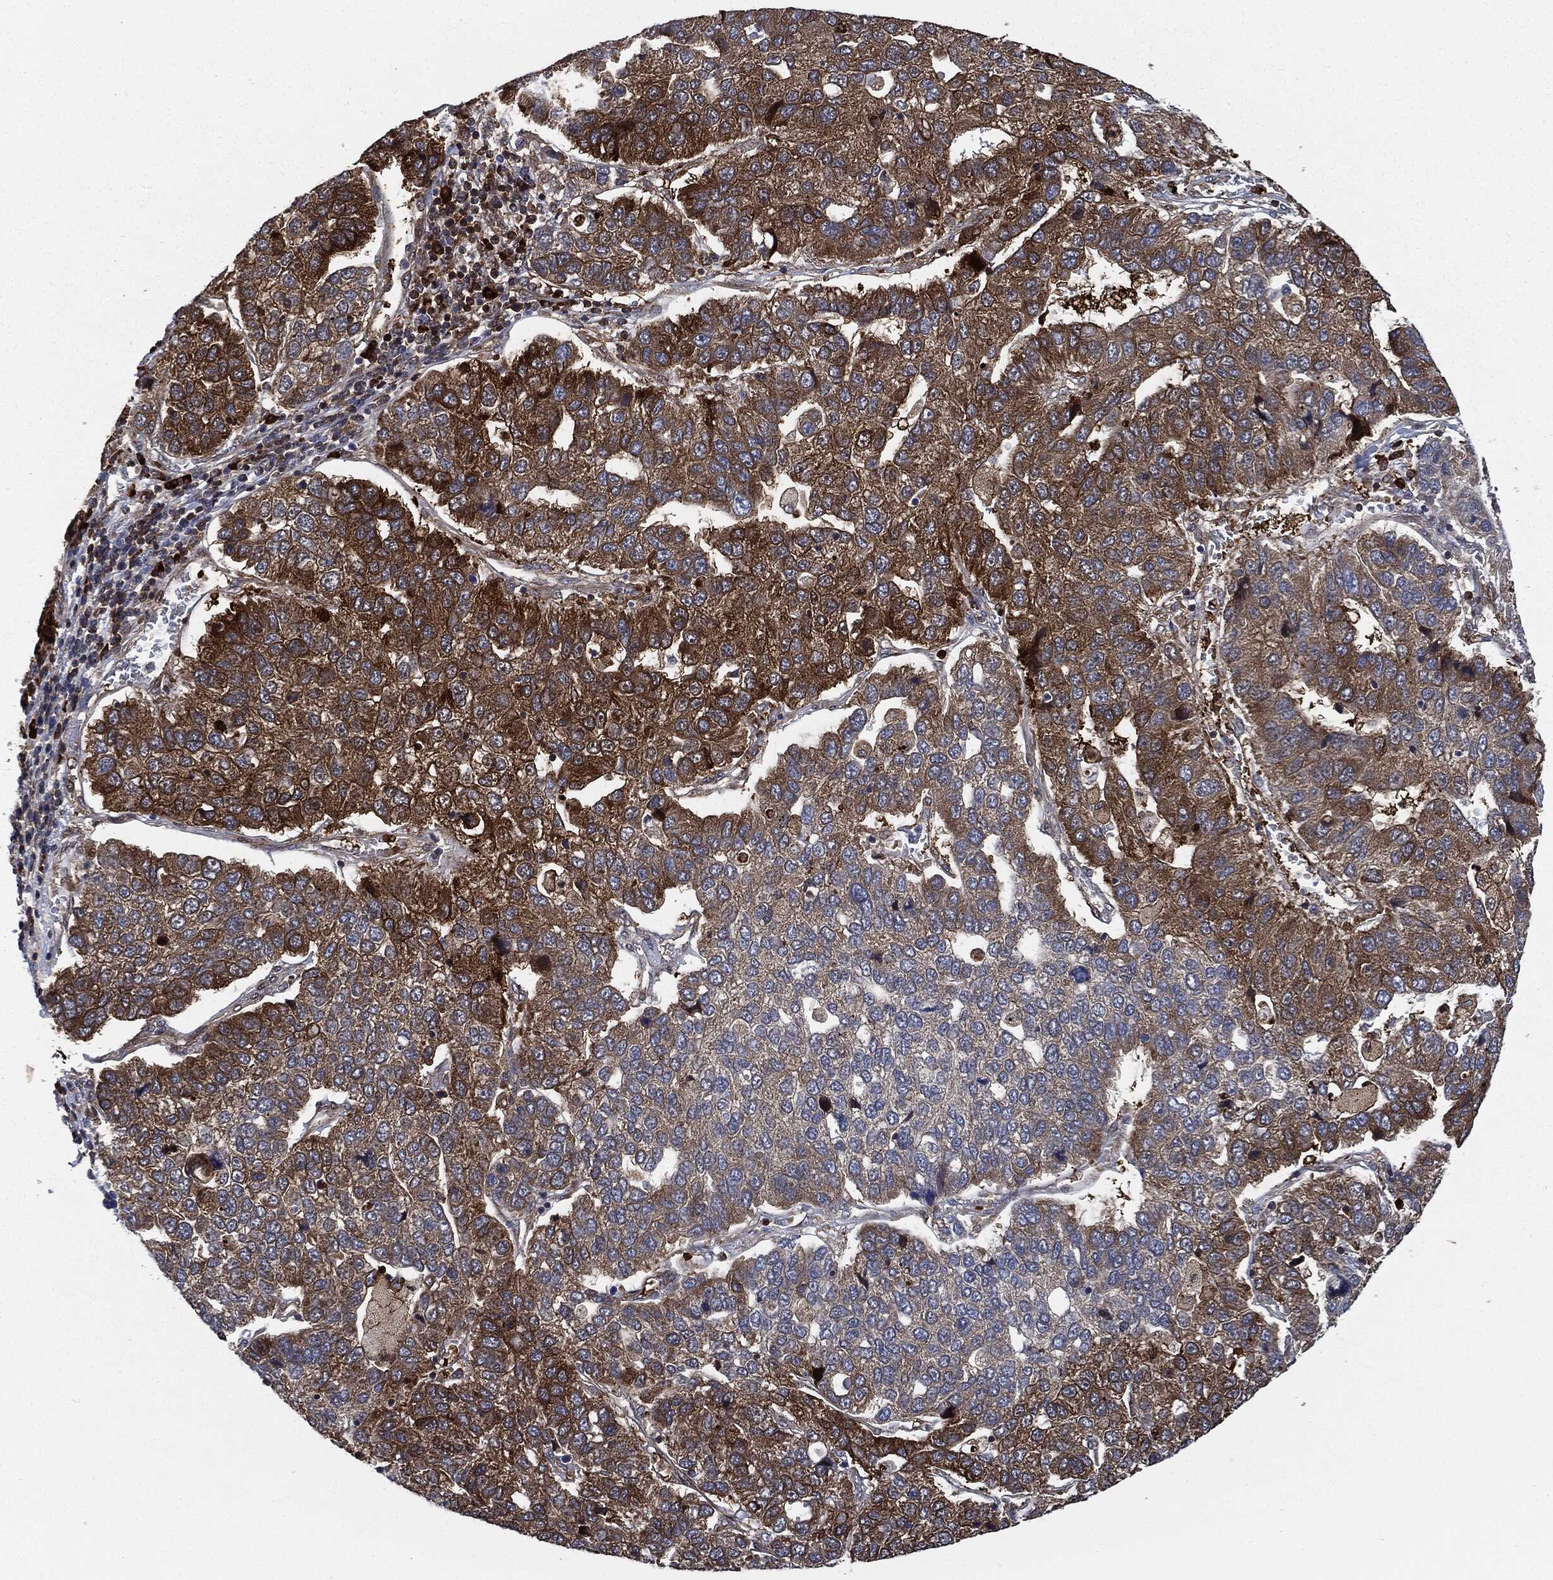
{"staining": {"intensity": "strong", "quantity": "25%-75%", "location": "cytoplasmic/membranous"}, "tissue": "pancreatic cancer", "cell_type": "Tumor cells", "image_type": "cancer", "snomed": [{"axis": "morphology", "description": "Adenocarcinoma, NOS"}, {"axis": "topography", "description": "Pancreas"}], "caption": "A brown stain shows strong cytoplasmic/membranous staining of a protein in human adenocarcinoma (pancreatic) tumor cells. The staining is performed using DAB (3,3'-diaminobenzidine) brown chromogen to label protein expression. The nuclei are counter-stained blue using hematoxylin.", "gene": "PRDX2", "patient": {"sex": "female", "age": 61}}